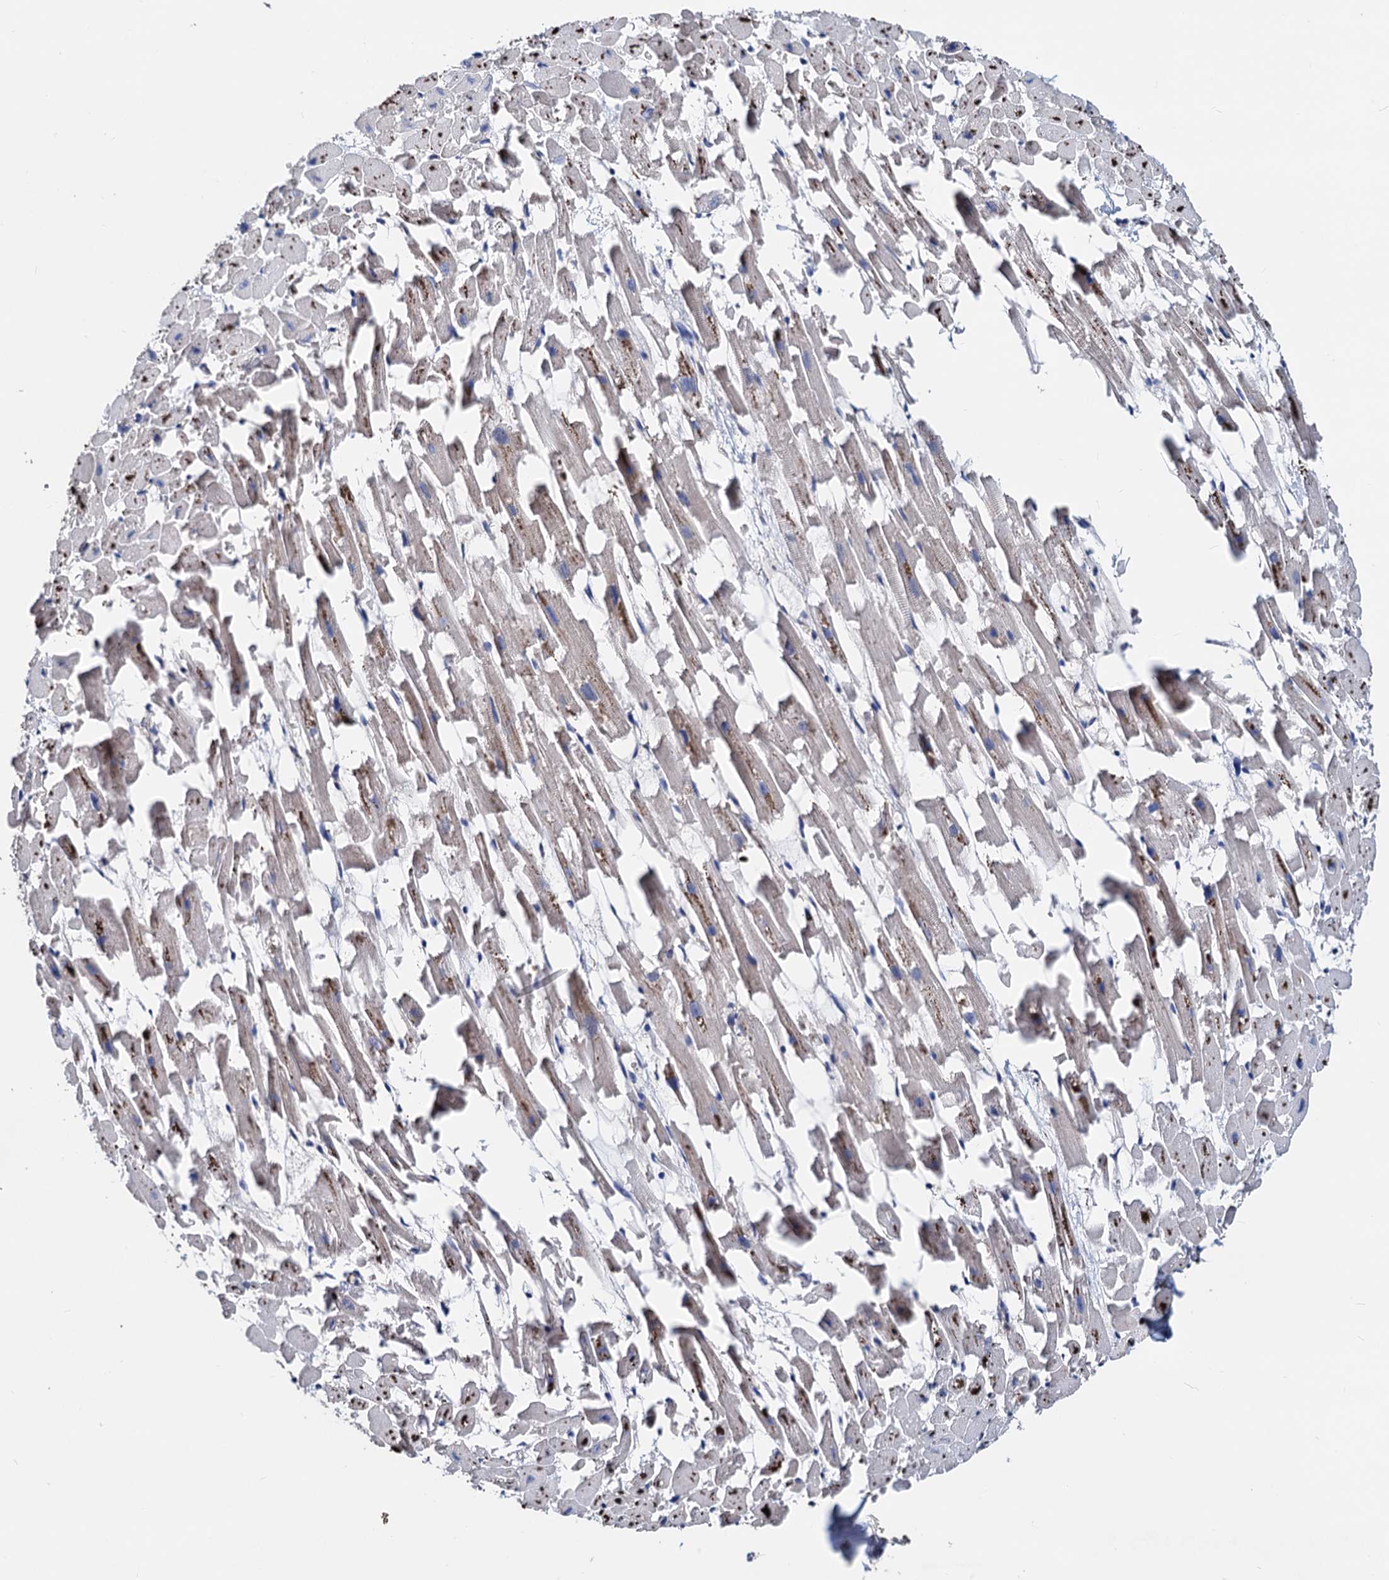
{"staining": {"intensity": "moderate", "quantity": "<25%", "location": "cytoplasmic/membranous"}, "tissue": "heart muscle", "cell_type": "Cardiomyocytes", "image_type": "normal", "snomed": [{"axis": "morphology", "description": "Normal tissue, NOS"}, {"axis": "topography", "description": "Heart"}], "caption": "An immunohistochemistry micrograph of normal tissue is shown. Protein staining in brown labels moderate cytoplasmic/membranous positivity in heart muscle within cardiomyocytes. Using DAB (3,3'-diaminobenzidine) (brown) and hematoxylin (blue) stains, captured at high magnification using brightfield microscopy.", "gene": "AKAP11", "patient": {"sex": "female", "age": 64}}